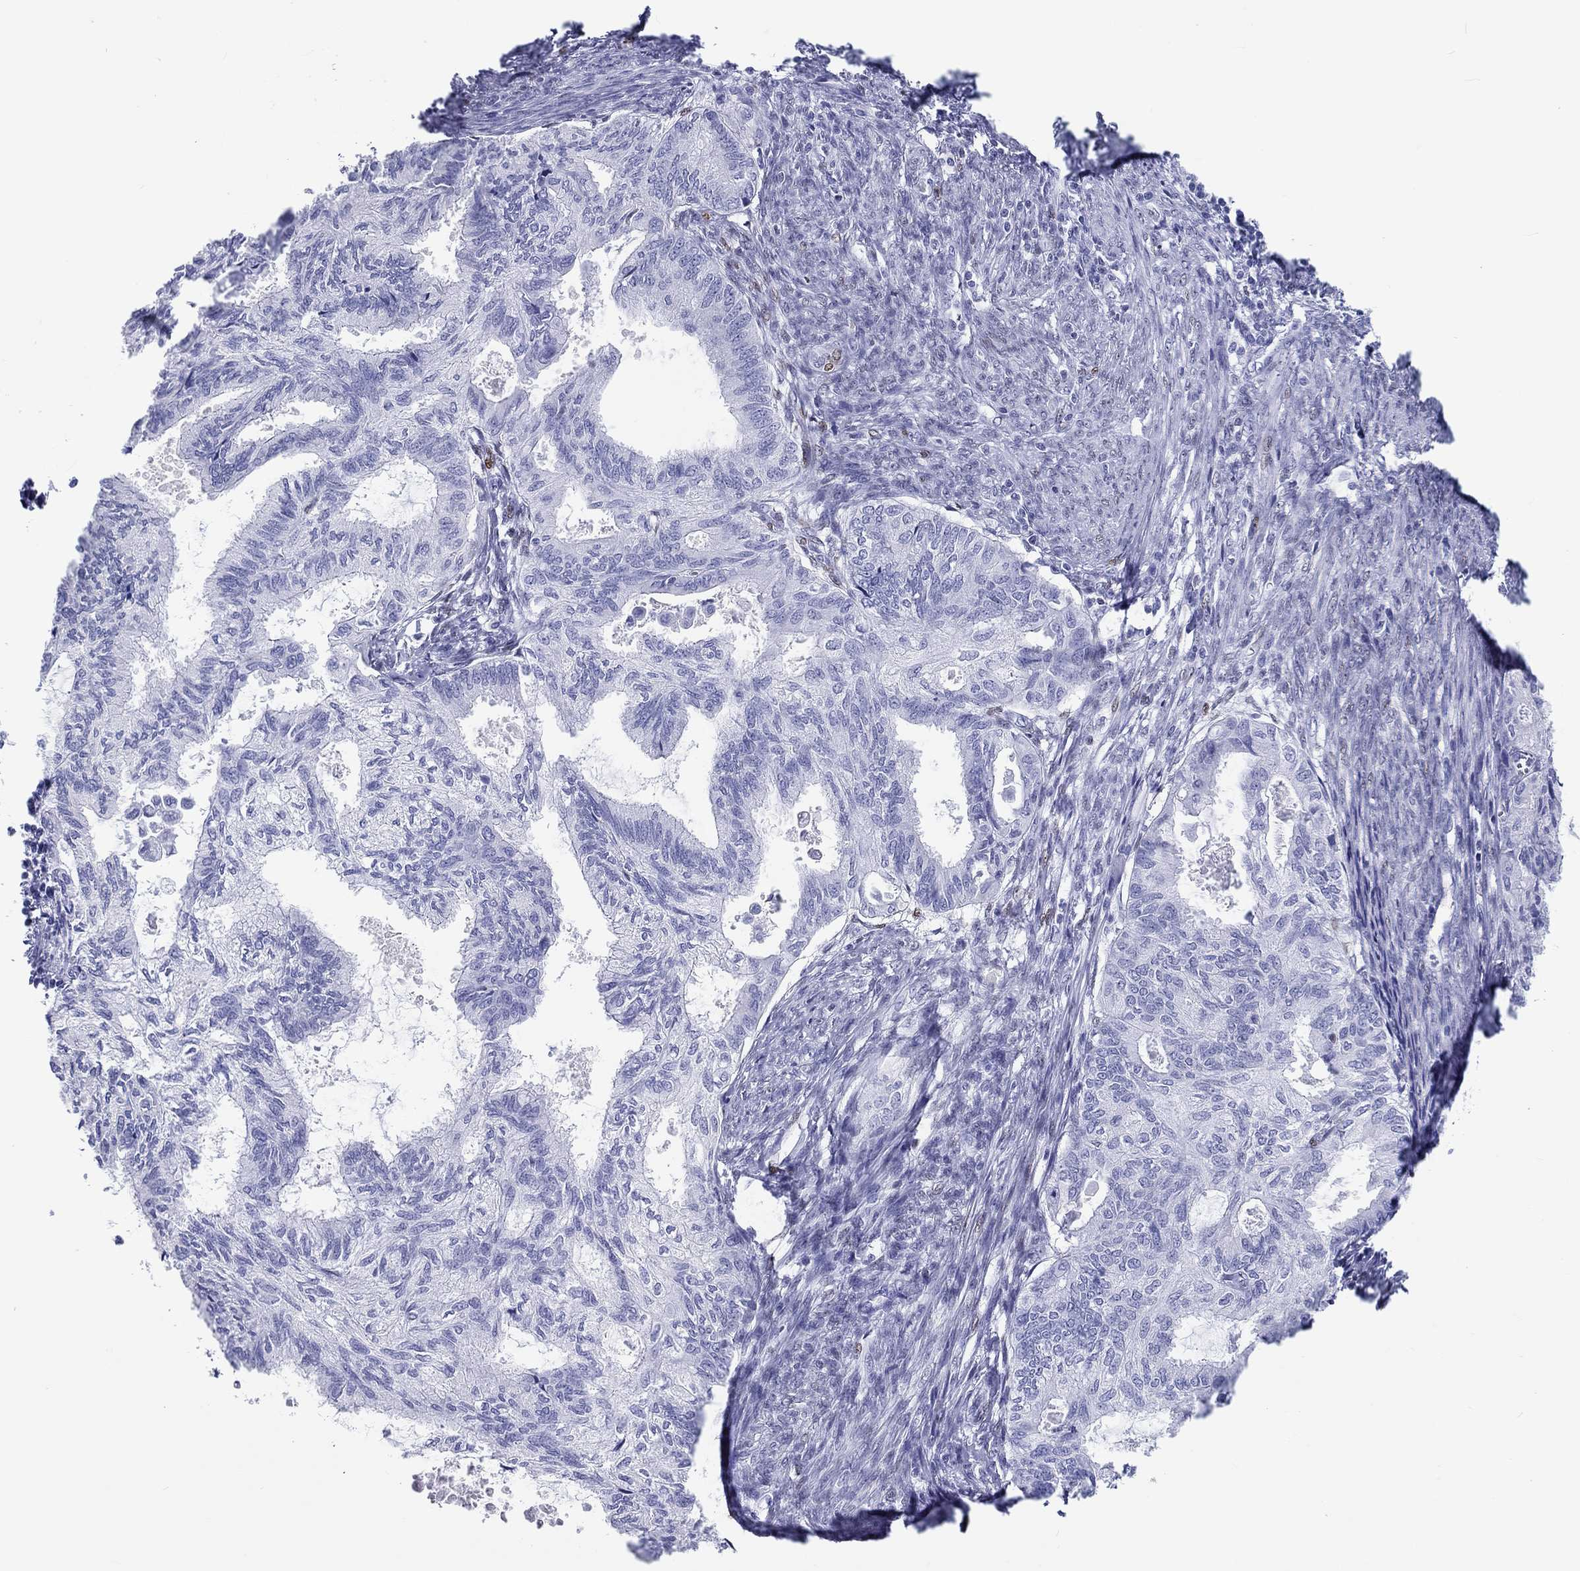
{"staining": {"intensity": "negative", "quantity": "none", "location": "none"}, "tissue": "endometrial cancer", "cell_type": "Tumor cells", "image_type": "cancer", "snomed": [{"axis": "morphology", "description": "Adenocarcinoma, NOS"}, {"axis": "topography", "description": "Endometrium"}], "caption": "Tumor cells show no significant expression in endometrial cancer.", "gene": "H1-1", "patient": {"sex": "female", "age": 86}}